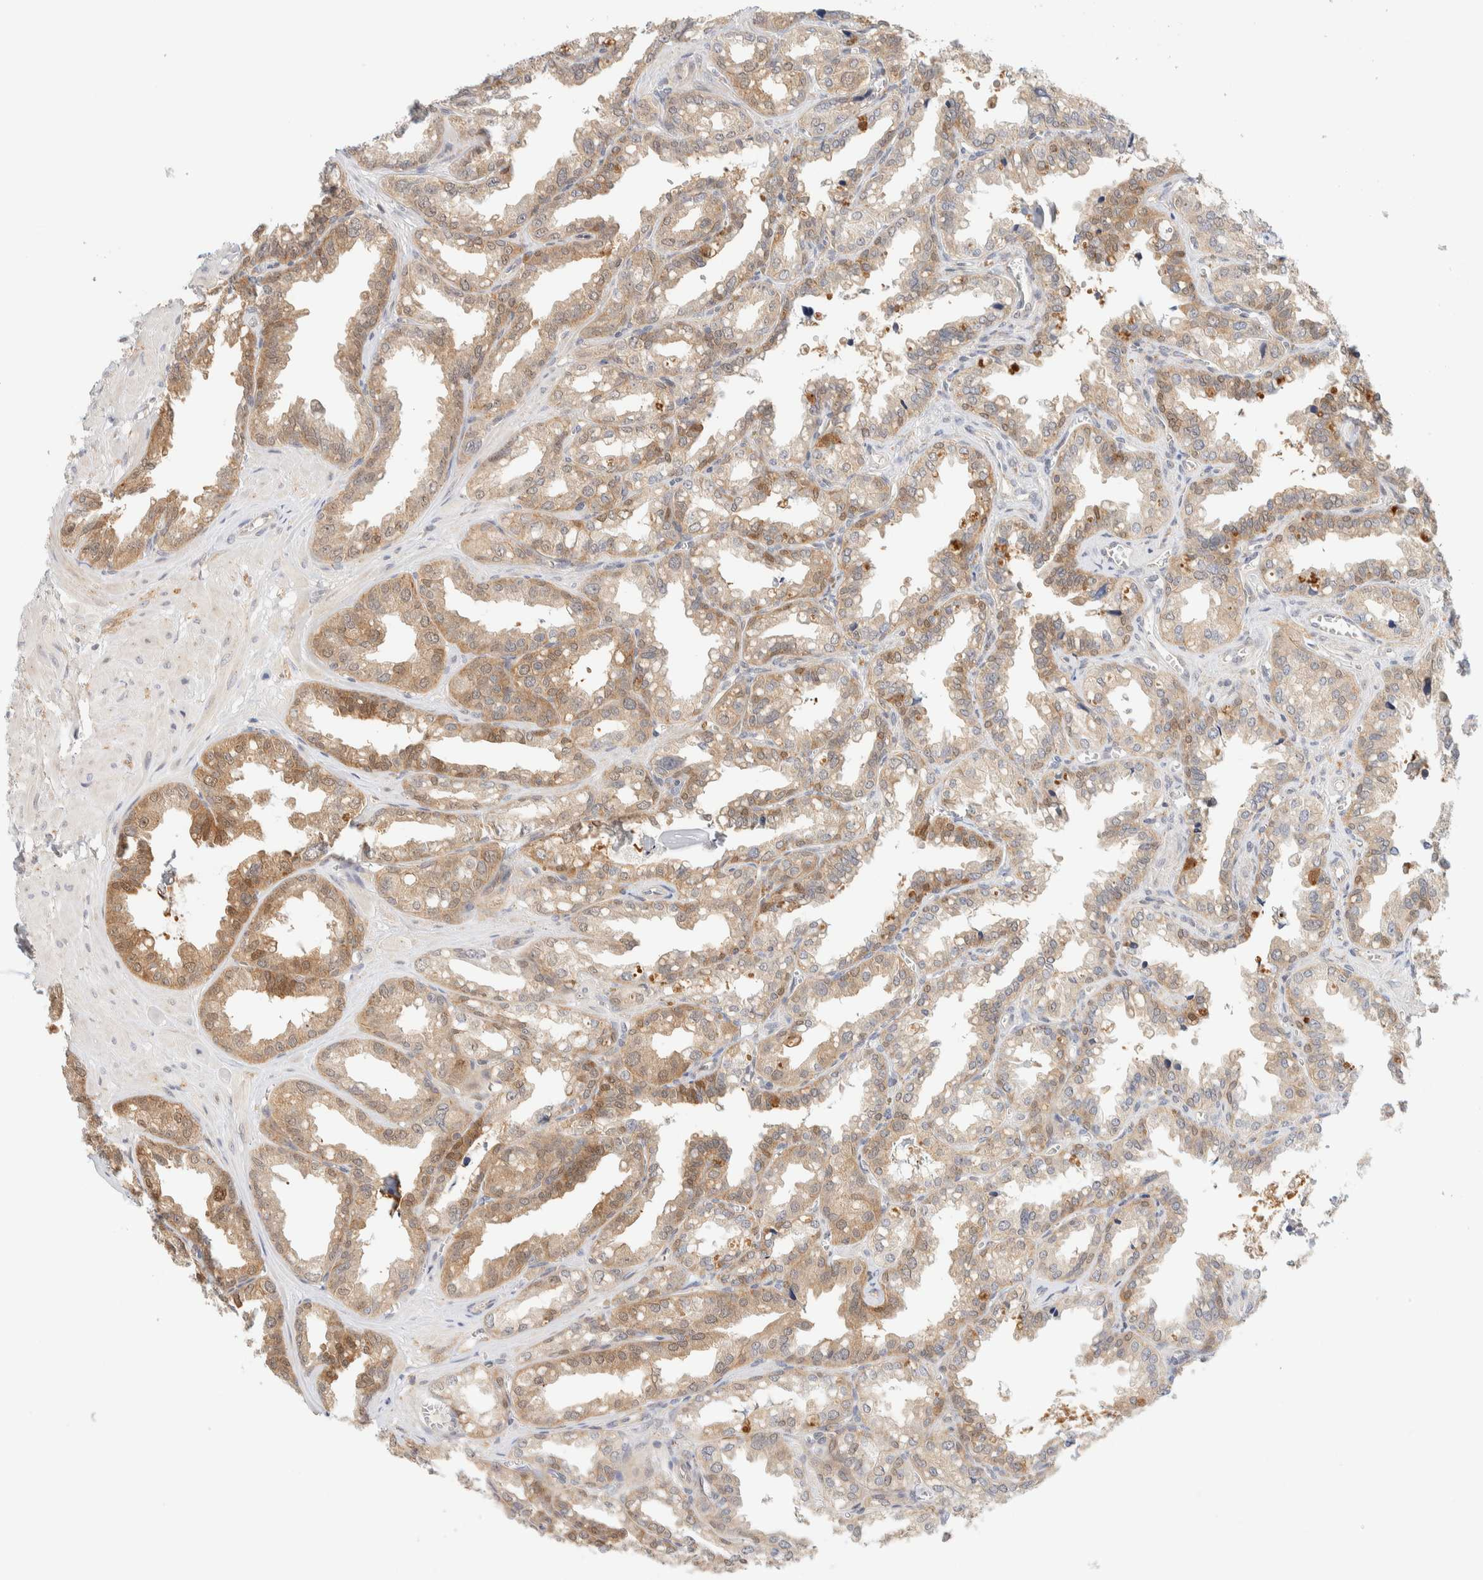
{"staining": {"intensity": "weak", "quantity": ">75%", "location": "cytoplasmic/membranous,nuclear"}, "tissue": "seminal vesicle", "cell_type": "Glandular cells", "image_type": "normal", "snomed": [{"axis": "morphology", "description": "Normal tissue, NOS"}, {"axis": "topography", "description": "Prostate"}, {"axis": "topography", "description": "Seminal veicle"}], "caption": "An immunohistochemistry image of normal tissue is shown. Protein staining in brown highlights weak cytoplasmic/membranous,nuclear positivity in seminal vesicle within glandular cells.", "gene": "PCYT2", "patient": {"sex": "male", "age": 51}}